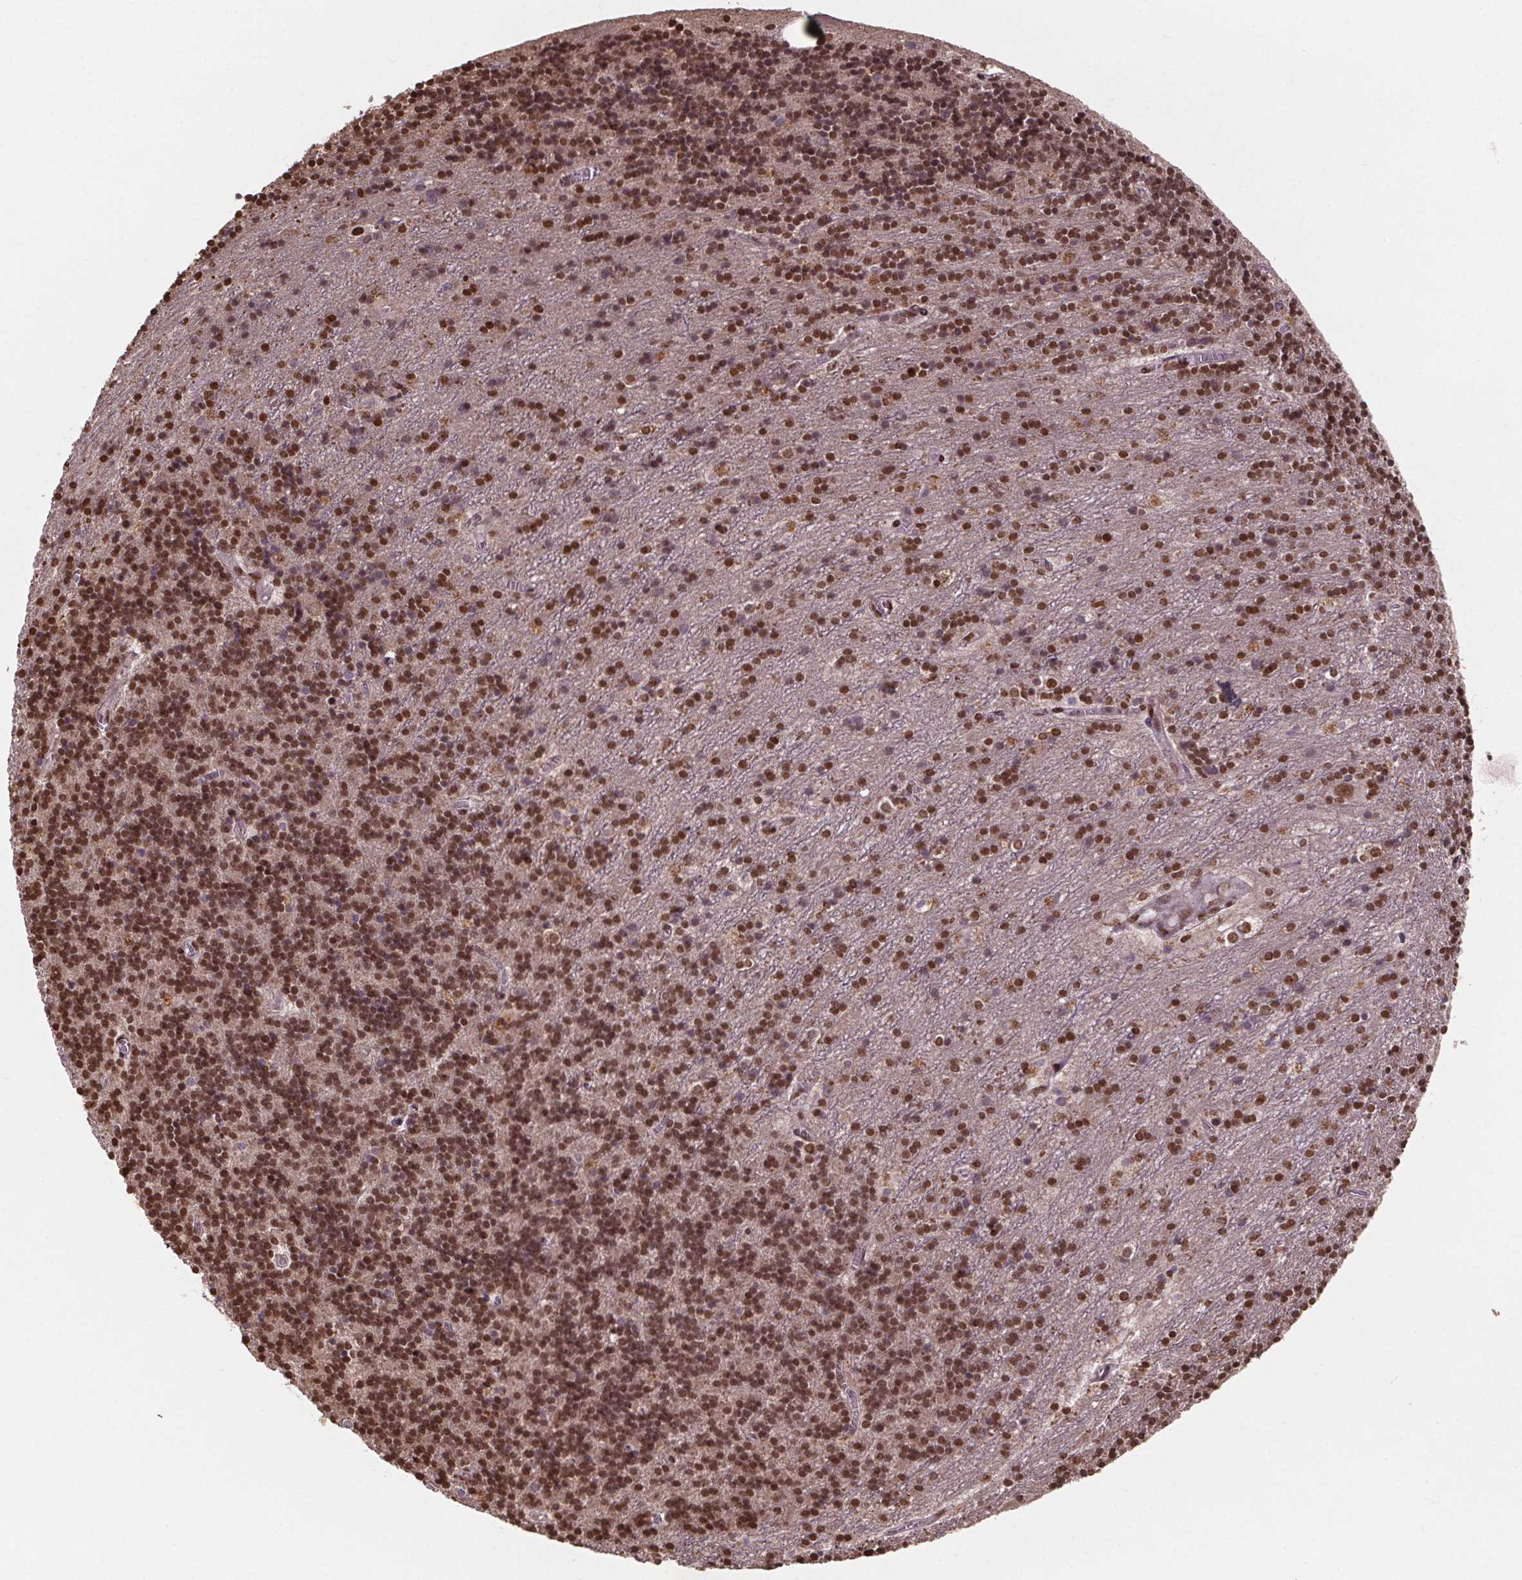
{"staining": {"intensity": "moderate", "quantity": ">75%", "location": "nuclear"}, "tissue": "cerebellum", "cell_type": "Cells in granular layer", "image_type": "normal", "snomed": [{"axis": "morphology", "description": "Normal tissue, NOS"}, {"axis": "topography", "description": "Cerebellum"}], "caption": "A brown stain highlights moderate nuclear staining of a protein in cells in granular layer of unremarkable cerebellum. The protein is shown in brown color, while the nuclei are stained blue.", "gene": "JARID2", "patient": {"sex": "male", "age": 70}}